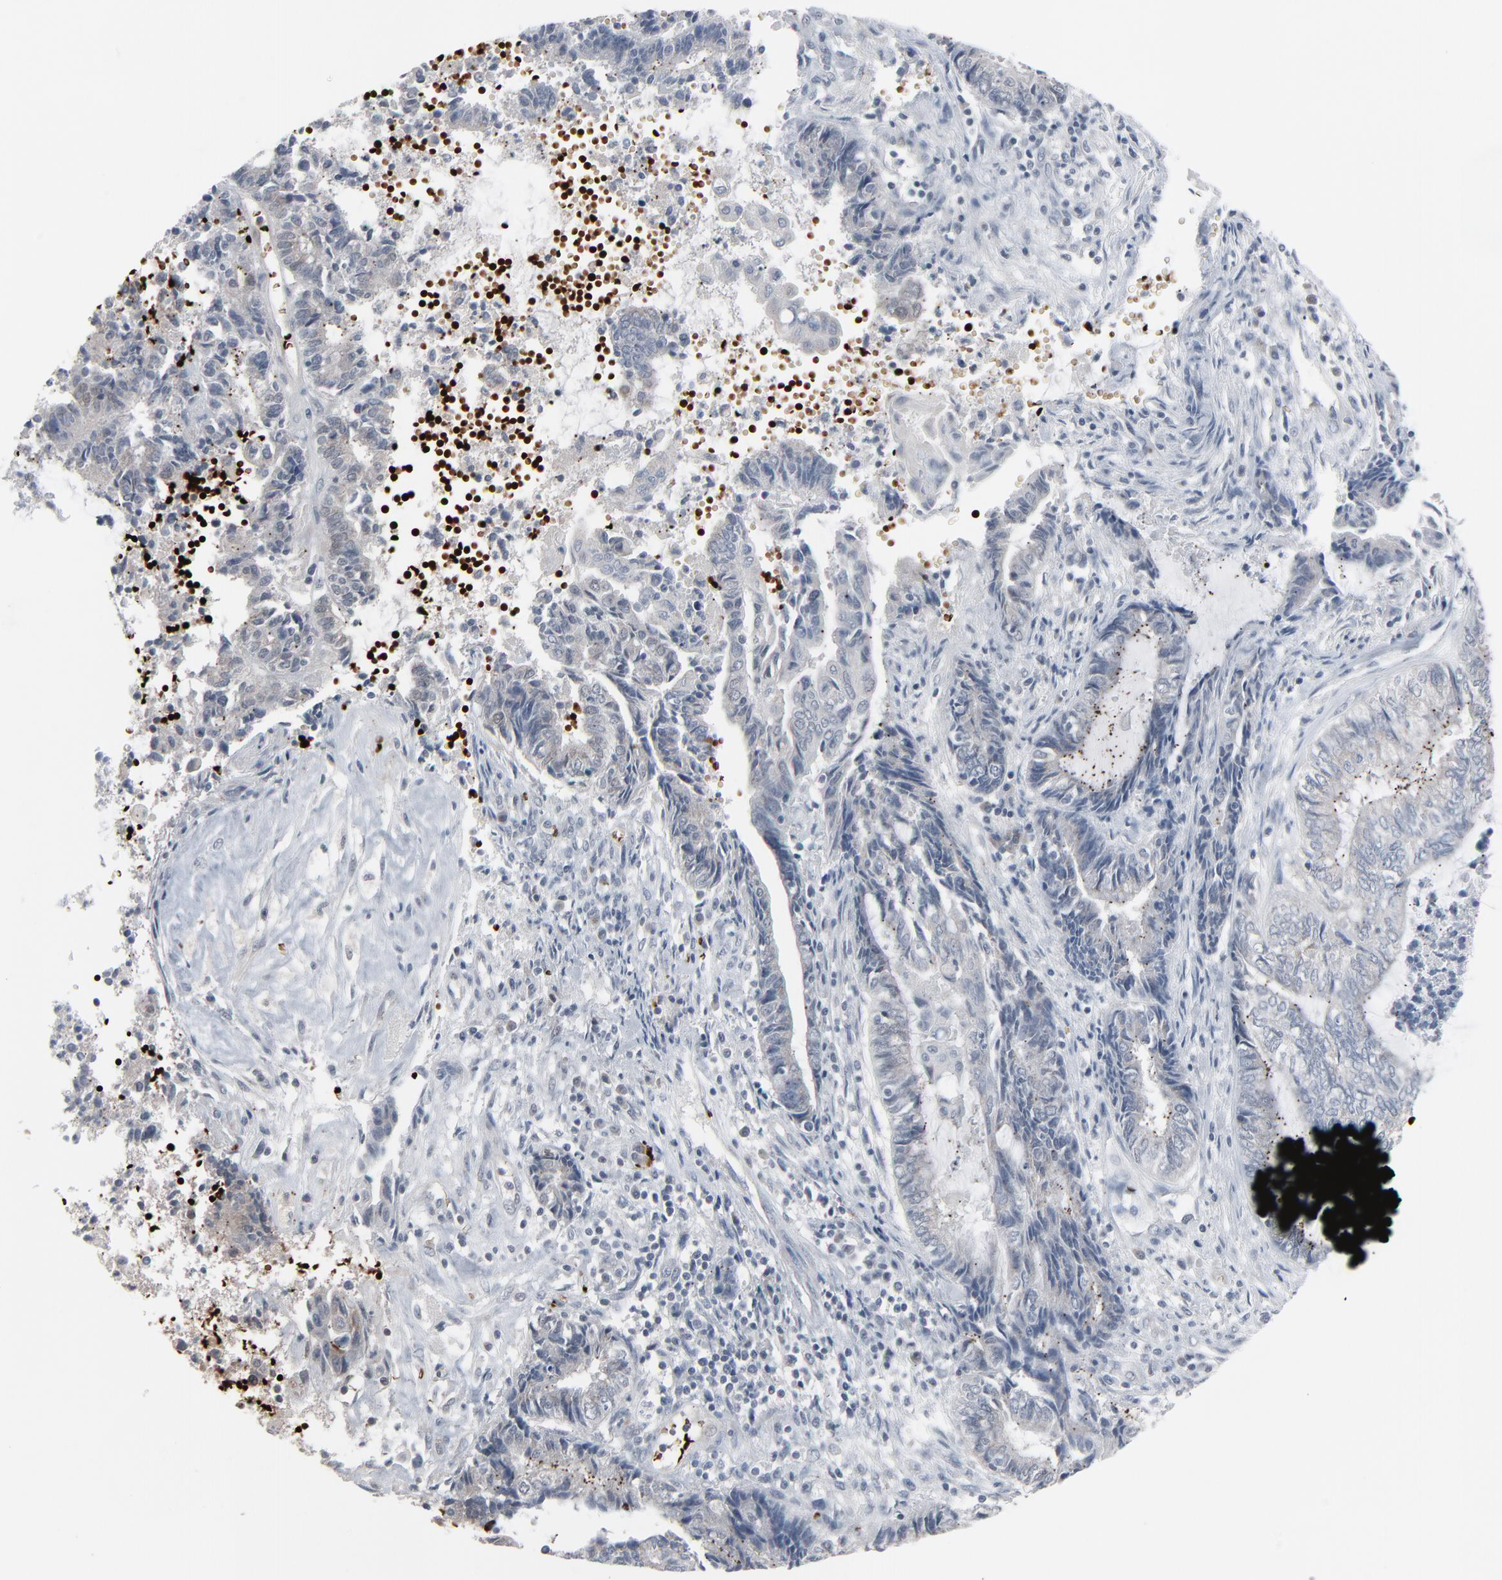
{"staining": {"intensity": "negative", "quantity": "none", "location": "none"}, "tissue": "endometrial cancer", "cell_type": "Tumor cells", "image_type": "cancer", "snomed": [{"axis": "morphology", "description": "Adenocarcinoma, NOS"}, {"axis": "topography", "description": "Uterus"}, {"axis": "topography", "description": "Endometrium"}], "caption": "Tumor cells show no significant staining in endometrial cancer (adenocarcinoma).", "gene": "SAGE1", "patient": {"sex": "female", "age": 70}}